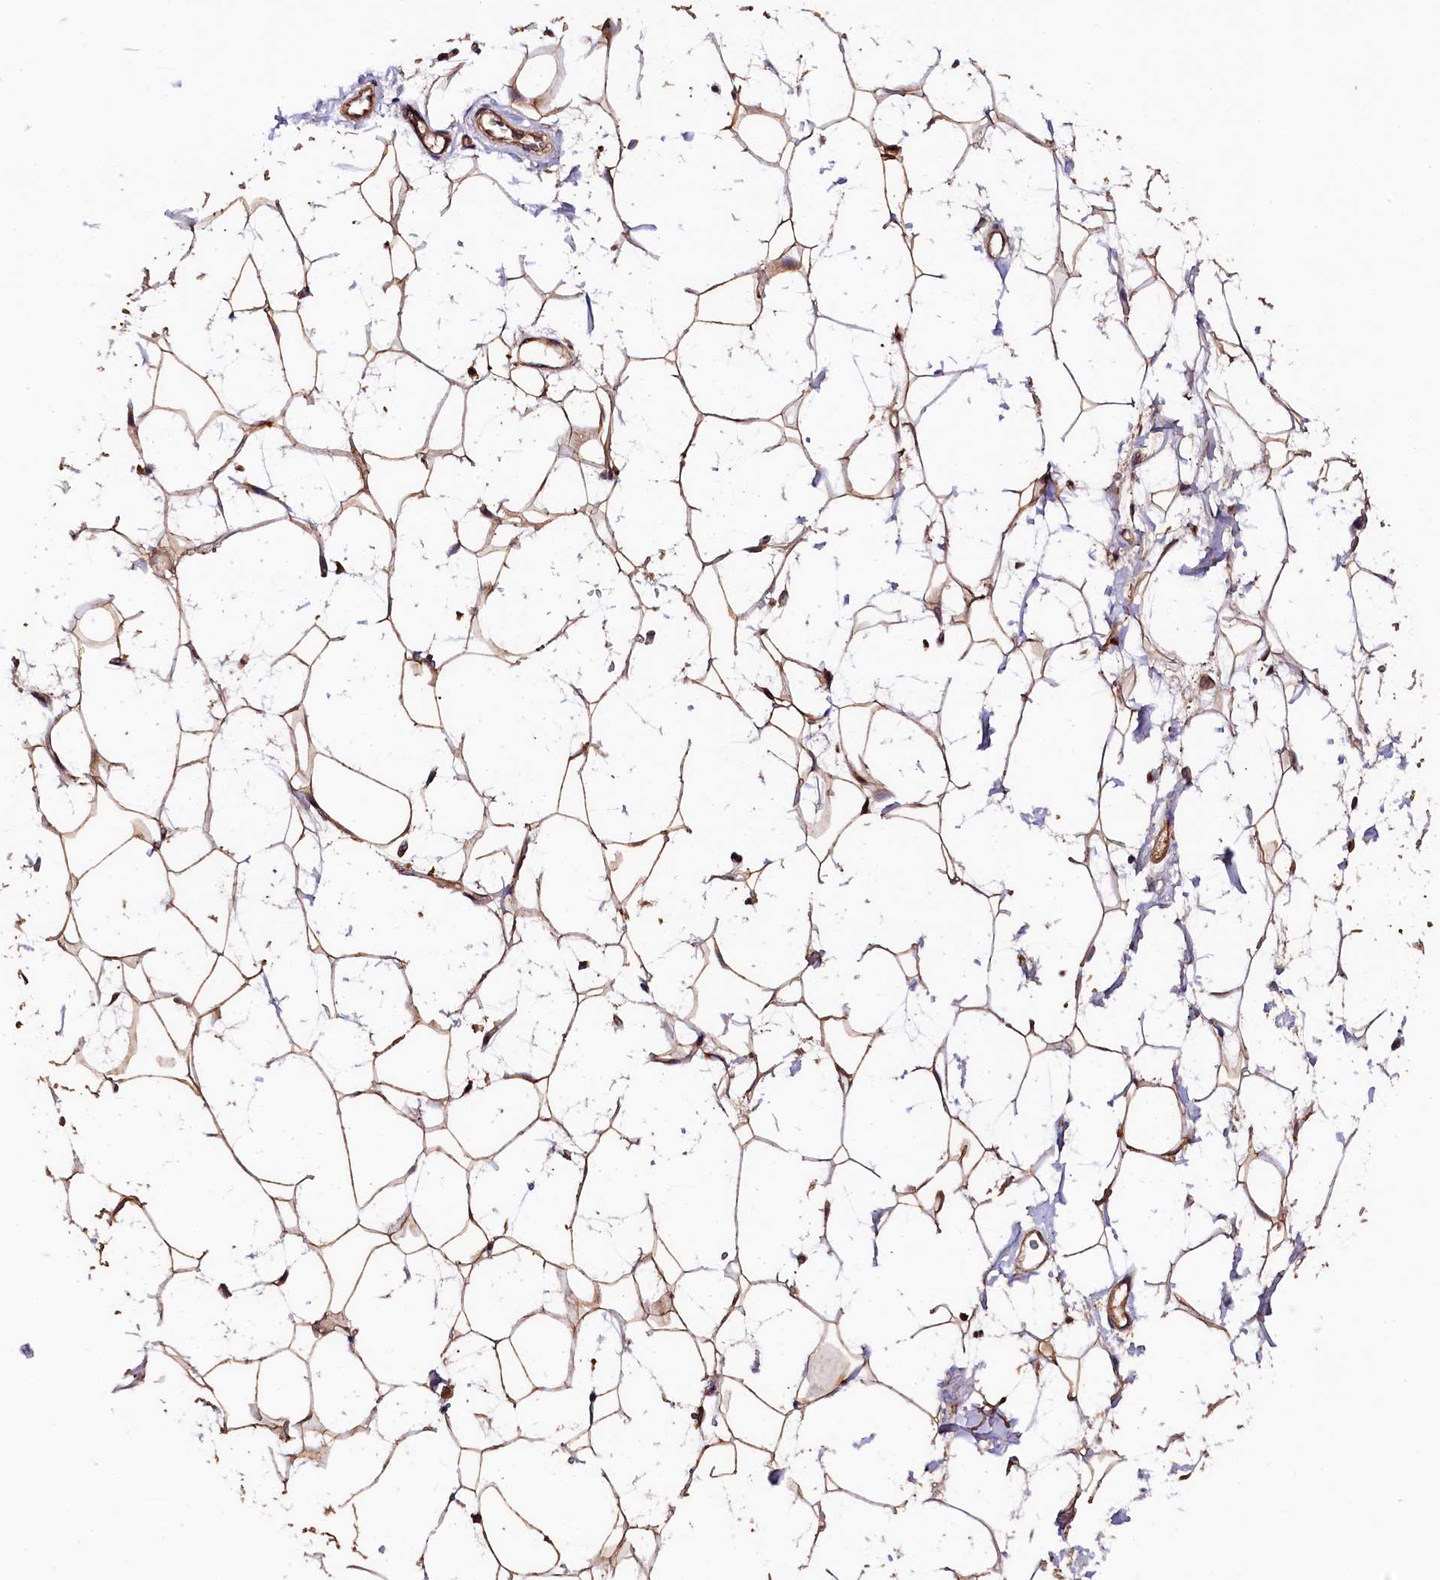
{"staining": {"intensity": "moderate", "quantity": ">75%", "location": "cytoplasmic/membranous"}, "tissue": "adipose tissue", "cell_type": "Adipocytes", "image_type": "normal", "snomed": [{"axis": "morphology", "description": "Normal tissue, NOS"}, {"axis": "topography", "description": "Breast"}], "caption": "Adipose tissue stained with IHC reveals moderate cytoplasmic/membranous positivity in approximately >75% of adipocytes. (IHC, brightfield microscopy, high magnification).", "gene": "KLC2", "patient": {"sex": "female", "age": 26}}